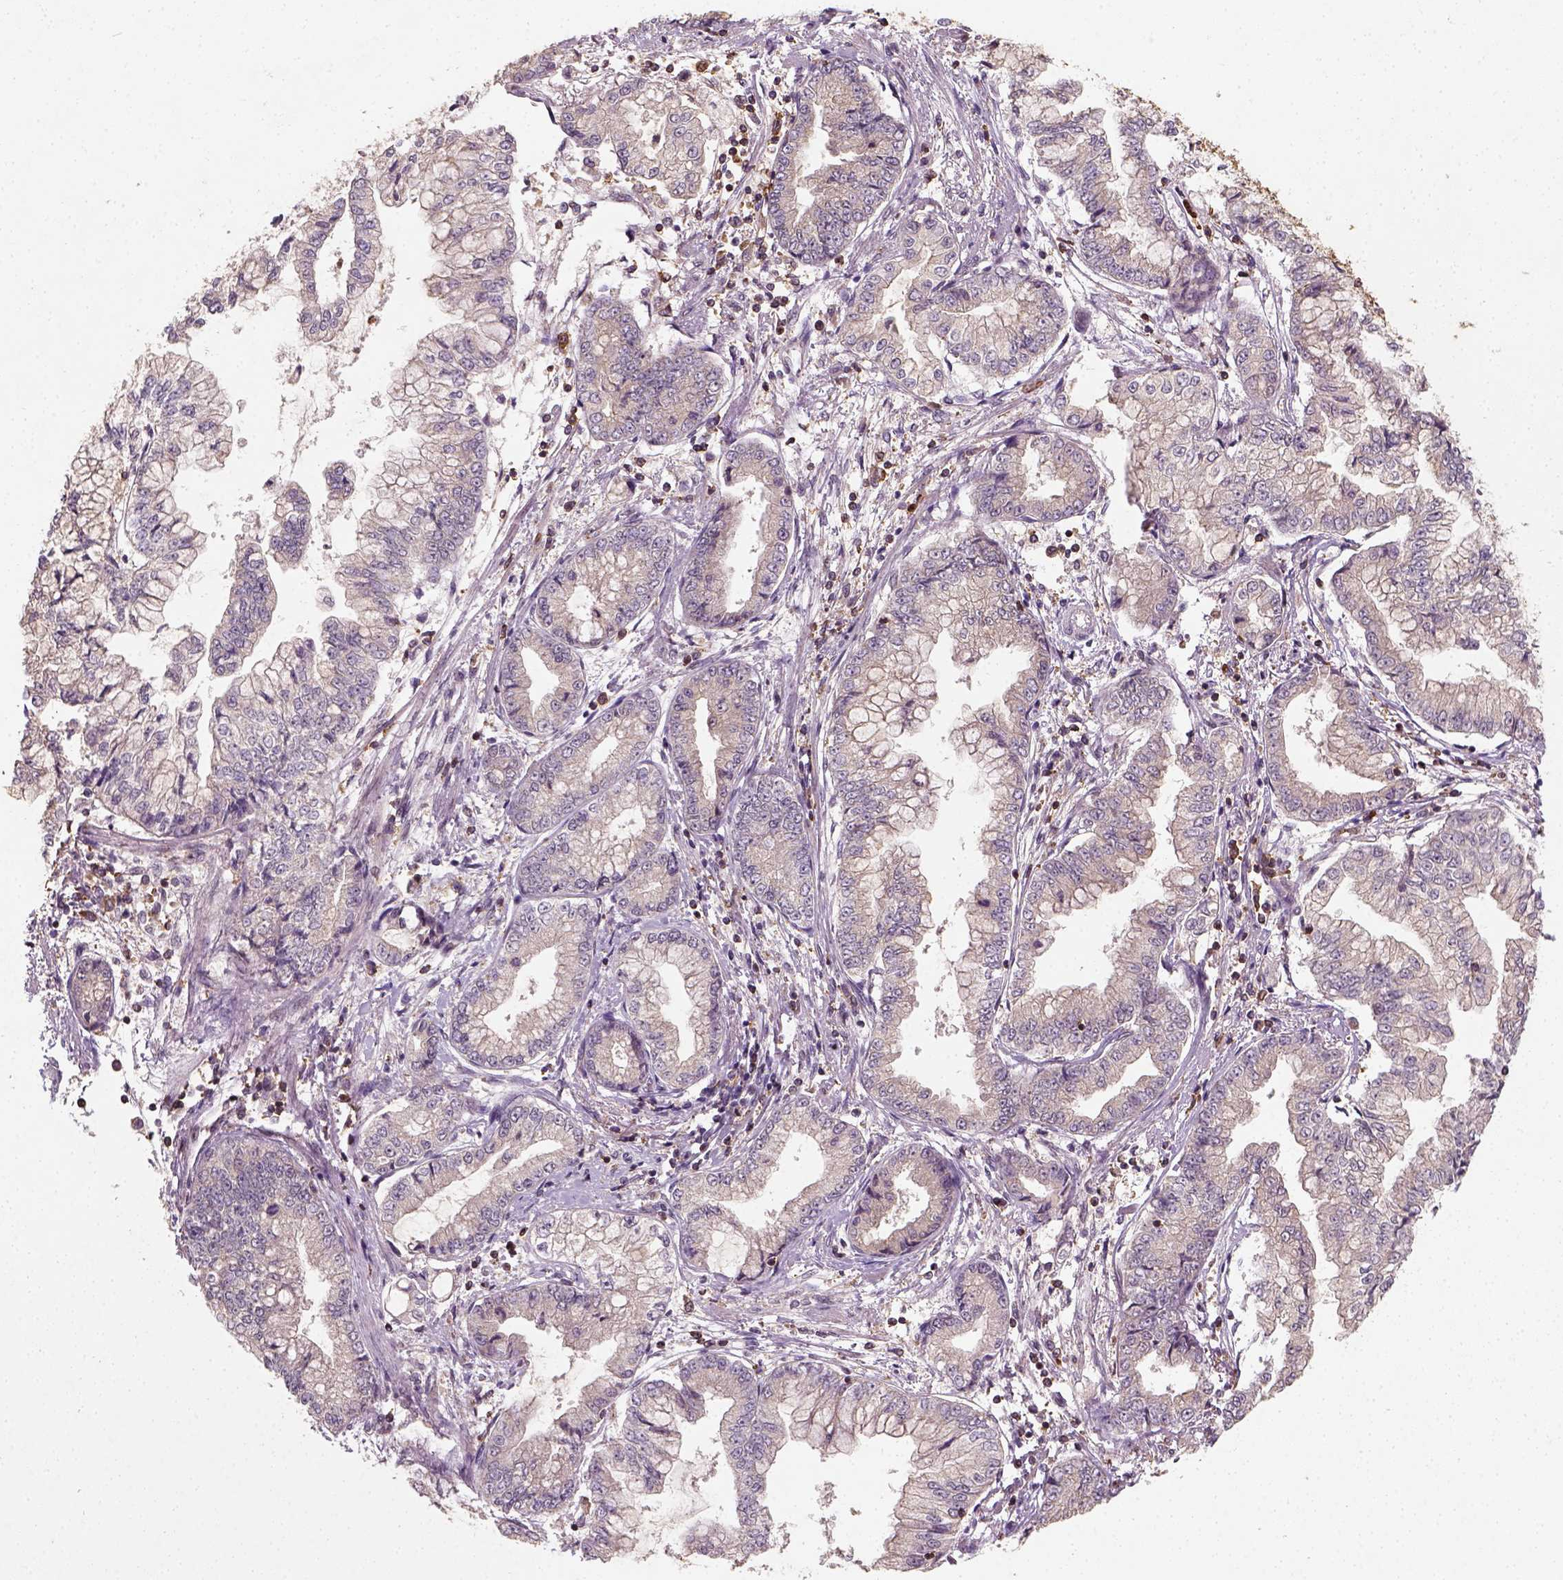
{"staining": {"intensity": "negative", "quantity": "none", "location": "none"}, "tissue": "stomach cancer", "cell_type": "Tumor cells", "image_type": "cancer", "snomed": [{"axis": "morphology", "description": "Adenocarcinoma, NOS"}, {"axis": "topography", "description": "Stomach, upper"}], "caption": "Tumor cells are negative for brown protein staining in stomach adenocarcinoma. (DAB immunohistochemistry, high magnification).", "gene": "CAMKK1", "patient": {"sex": "female", "age": 74}}